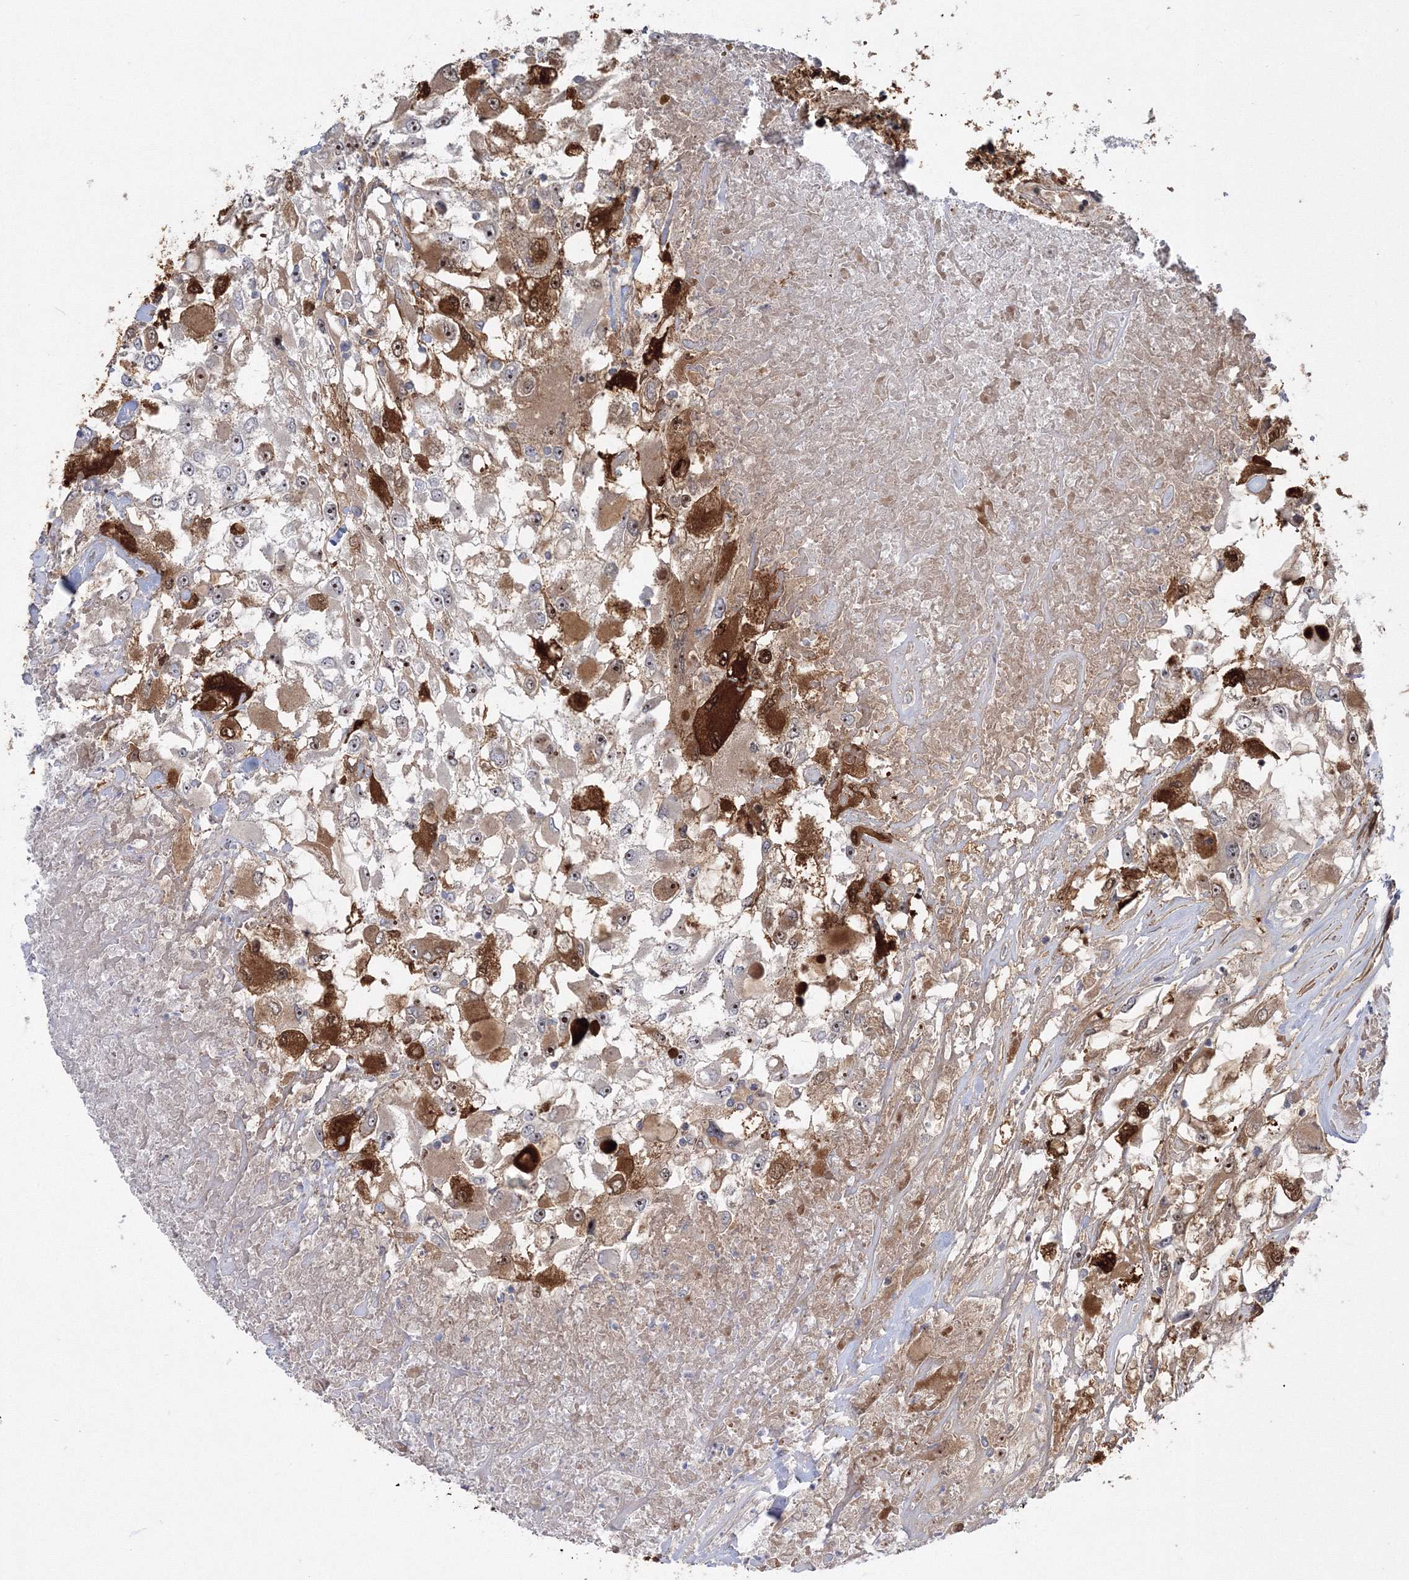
{"staining": {"intensity": "moderate", "quantity": ">75%", "location": "cytoplasmic/membranous,nuclear"}, "tissue": "renal cancer", "cell_type": "Tumor cells", "image_type": "cancer", "snomed": [{"axis": "morphology", "description": "Adenocarcinoma, NOS"}, {"axis": "topography", "description": "Kidney"}], "caption": "Renal adenocarcinoma was stained to show a protein in brown. There is medium levels of moderate cytoplasmic/membranous and nuclear expression in about >75% of tumor cells.", "gene": "NPM3", "patient": {"sex": "female", "age": 52}}